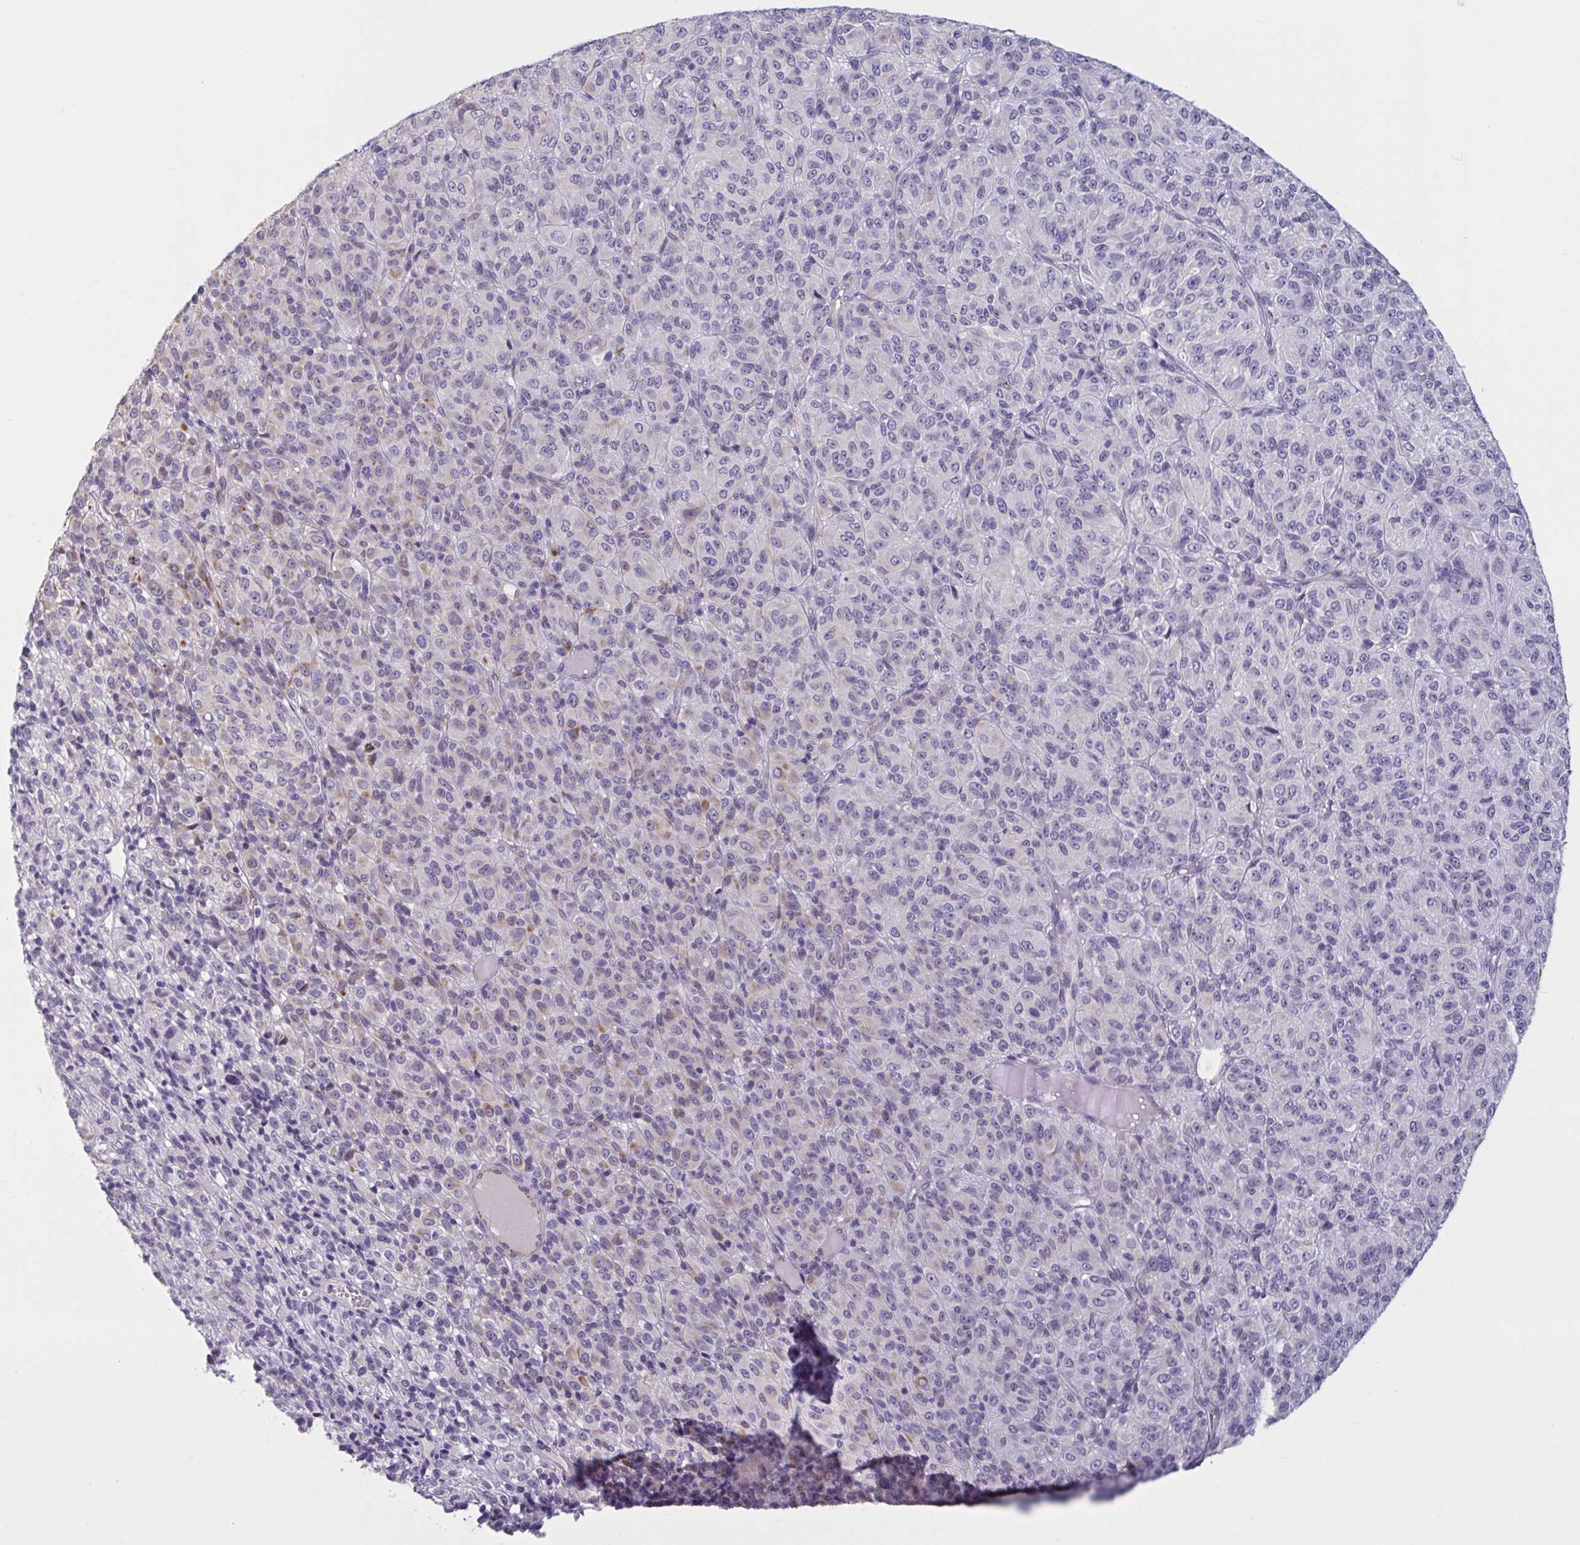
{"staining": {"intensity": "weak", "quantity": "<25%", "location": "cytoplasmic/membranous"}, "tissue": "melanoma", "cell_type": "Tumor cells", "image_type": "cancer", "snomed": [{"axis": "morphology", "description": "Malignant melanoma, Metastatic site"}, {"axis": "topography", "description": "Brain"}], "caption": "This histopathology image is of malignant melanoma (metastatic site) stained with immunohistochemistry to label a protein in brown with the nuclei are counter-stained blue. There is no positivity in tumor cells.", "gene": "OR1L3", "patient": {"sex": "female", "age": 56}}